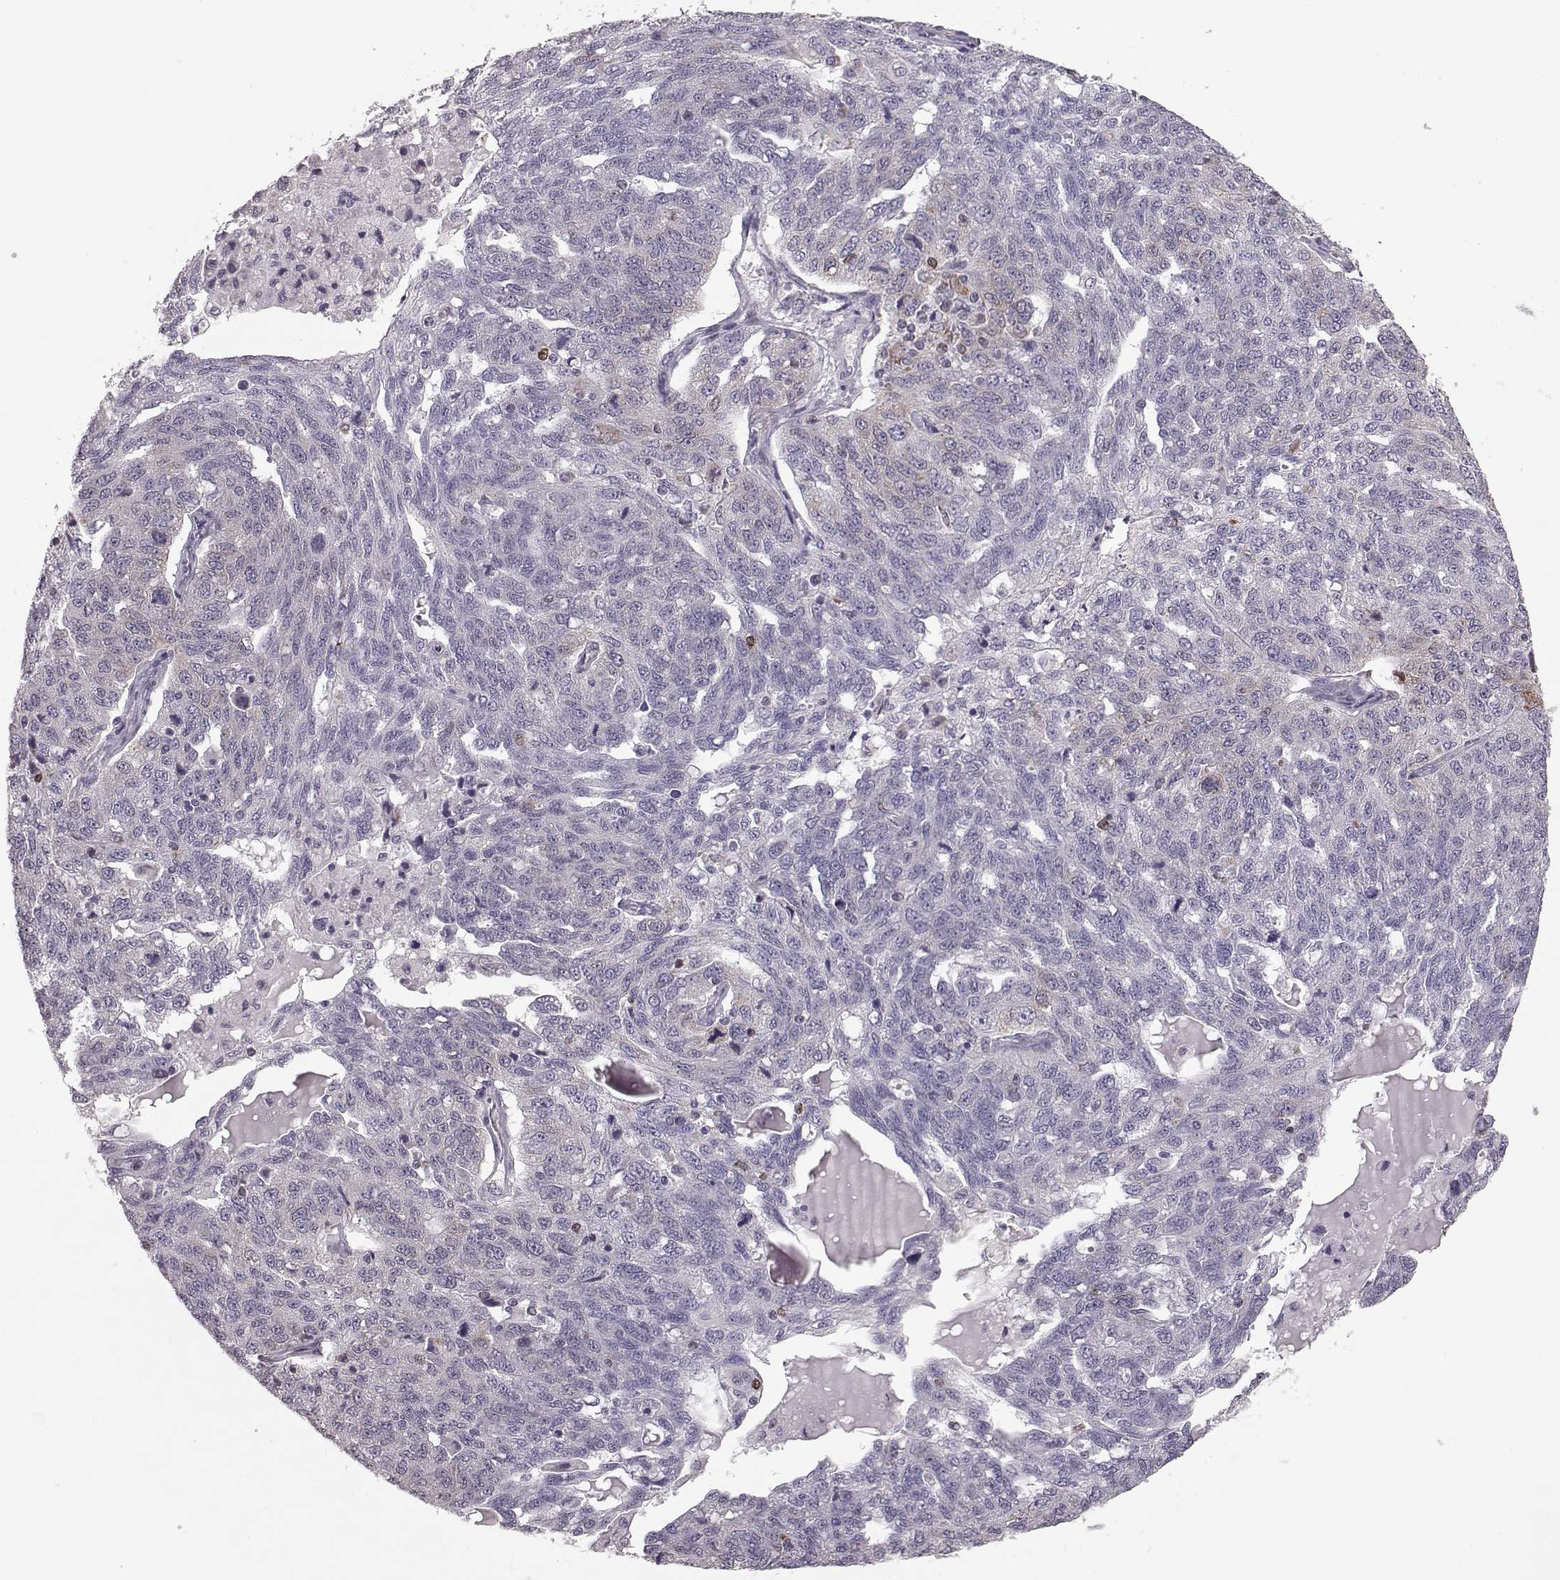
{"staining": {"intensity": "weak", "quantity": "<25%", "location": "cytoplasmic/membranous"}, "tissue": "ovarian cancer", "cell_type": "Tumor cells", "image_type": "cancer", "snomed": [{"axis": "morphology", "description": "Cystadenocarcinoma, serous, NOS"}, {"axis": "topography", "description": "Ovary"}], "caption": "DAB immunohistochemical staining of human ovarian cancer (serous cystadenocarcinoma) exhibits no significant expression in tumor cells.", "gene": "ELOVL5", "patient": {"sex": "female", "age": 71}}